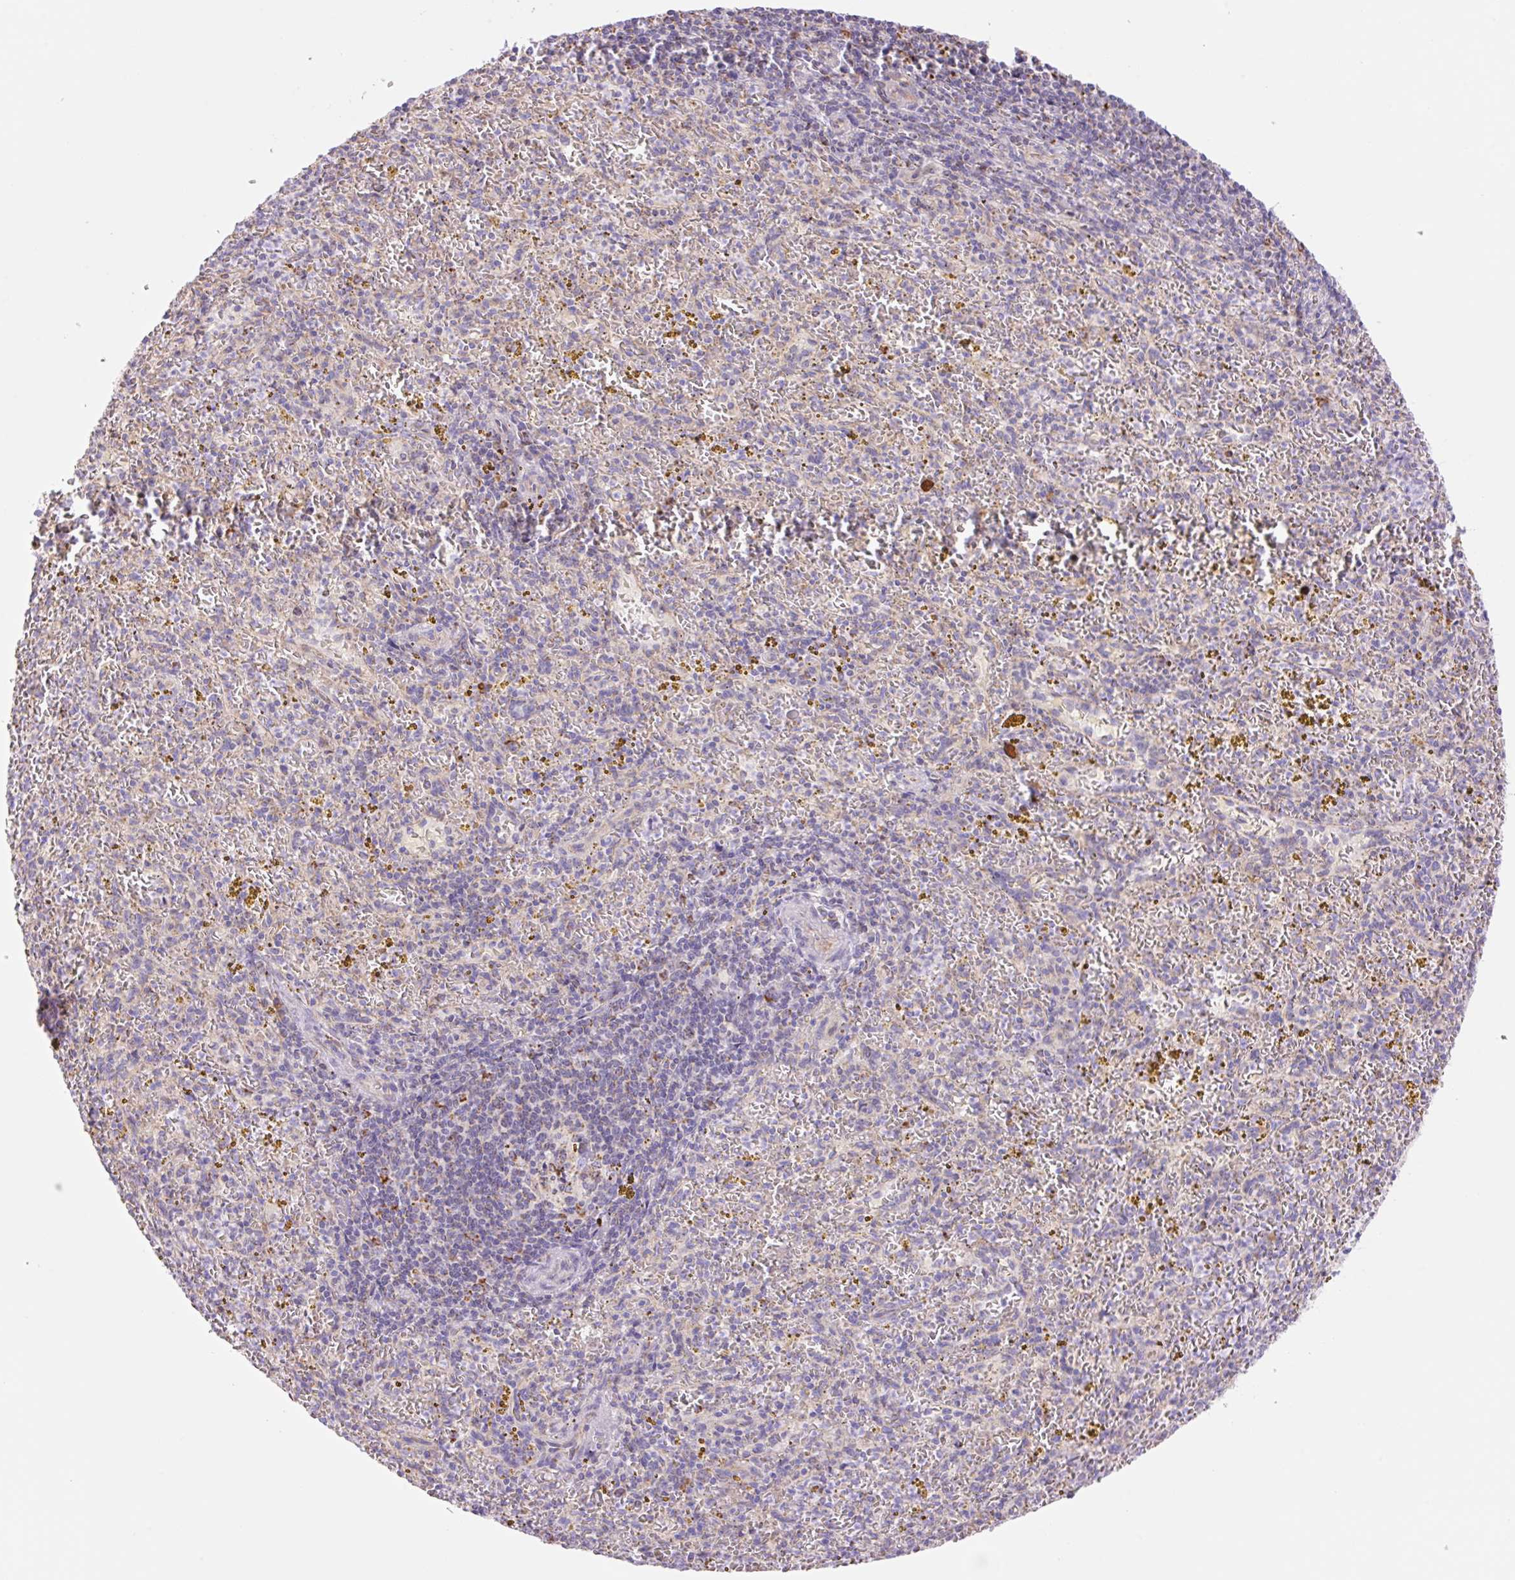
{"staining": {"intensity": "negative", "quantity": "none", "location": "none"}, "tissue": "spleen", "cell_type": "Cells in red pulp", "image_type": "normal", "snomed": [{"axis": "morphology", "description": "Normal tissue, NOS"}, {"axis": "topography", "description": "Spleen"}], "caption": "Spleen was stained to show a protein in brown. There is no significant positivity in cells in red pulp. (DAB (3,3'-diaminobenzidine) IHC with hematoxylin counter stain).", "gene": "ESAM", "patient": {"sex": "male", "age": 57}}